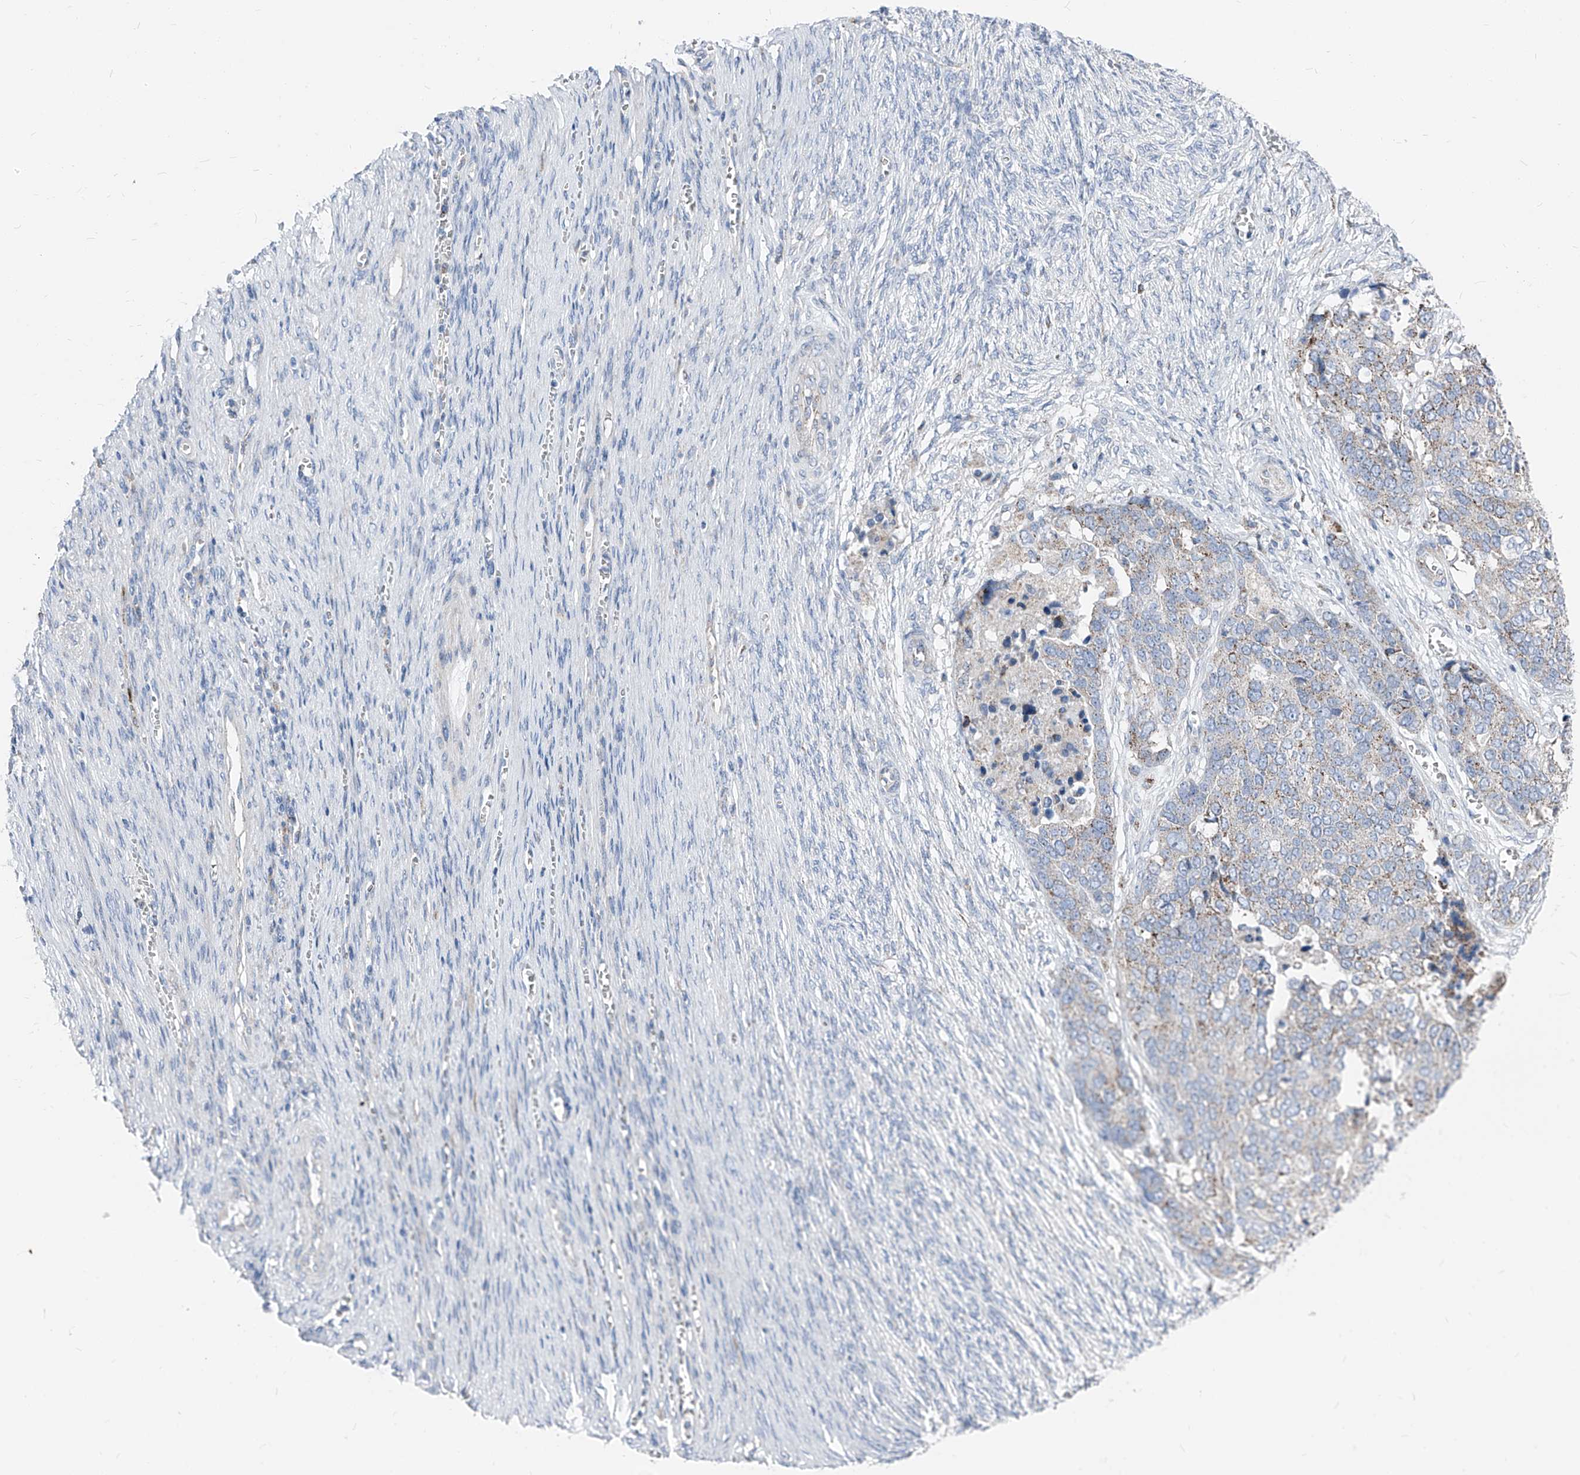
{"staining": {"intensity": "weak", "quantity": "<25%", "location": "cytoplasmic/membranous"}, "tissue": "ovarian cancer", "cell_type": "Tumor cells", "image_type": "cancer", "snomed": [{"axis": "morphology", "description": "Cystadenocarcinoma, serous, NOS"}, {"axis": "topography", "description": "Ovary"}], "caption": "DAB (3,3'-diaminobenzidine) immunohistochemical staining of ovarian cancer (serous cystadenocarcinoma) displays no significant positivity in tumor cells.", "gene": "AGPS", "patient": {"sex": "female", "age": 44}}